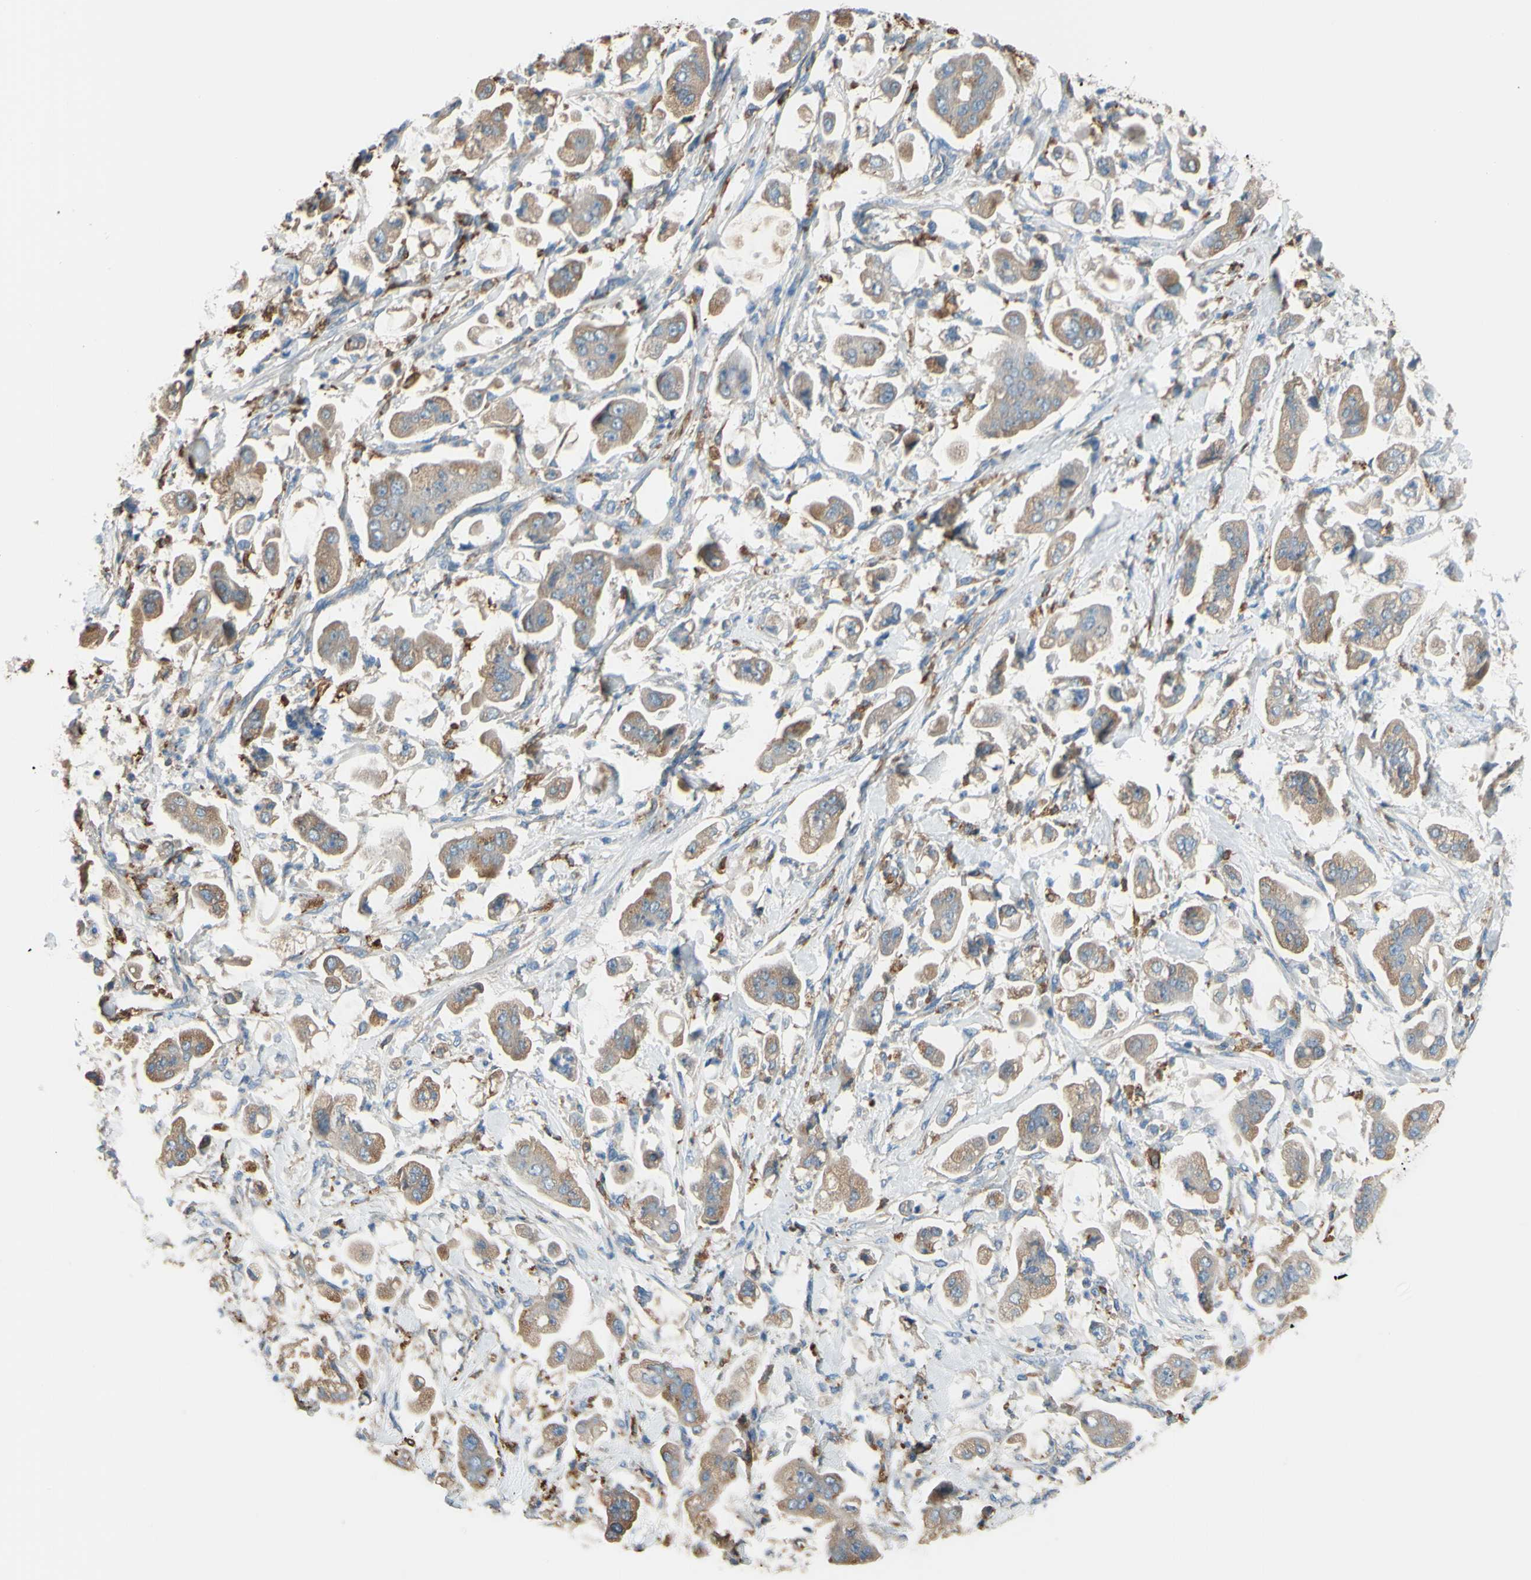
{"staining": {"intensity": "weak", "quantity": ">75%", "location": "cytoplasmic/membranous"}, "tissue": "stomach cancer", "cell_type": "Tumor cells", "image_type": "cancer", "snomed": [{"axis": "morphology", "description": "Adenocarcinoma, NOS"}, {"axis": "topography", "description": "Stomach"}], "caption": "Weak cytoplasmic/membranous expression is seen in about >75% of tumor cells in stomach cancer (adenocarcinoma). The protein of interest is stained brown, and the nuclei are stained in blue (DAB (3,3'-diaminobenzidine) IHC with brightfield microscopy, high magnification).", "gene": "CTSD", "patient": {"sex": "male", "age": 62}}